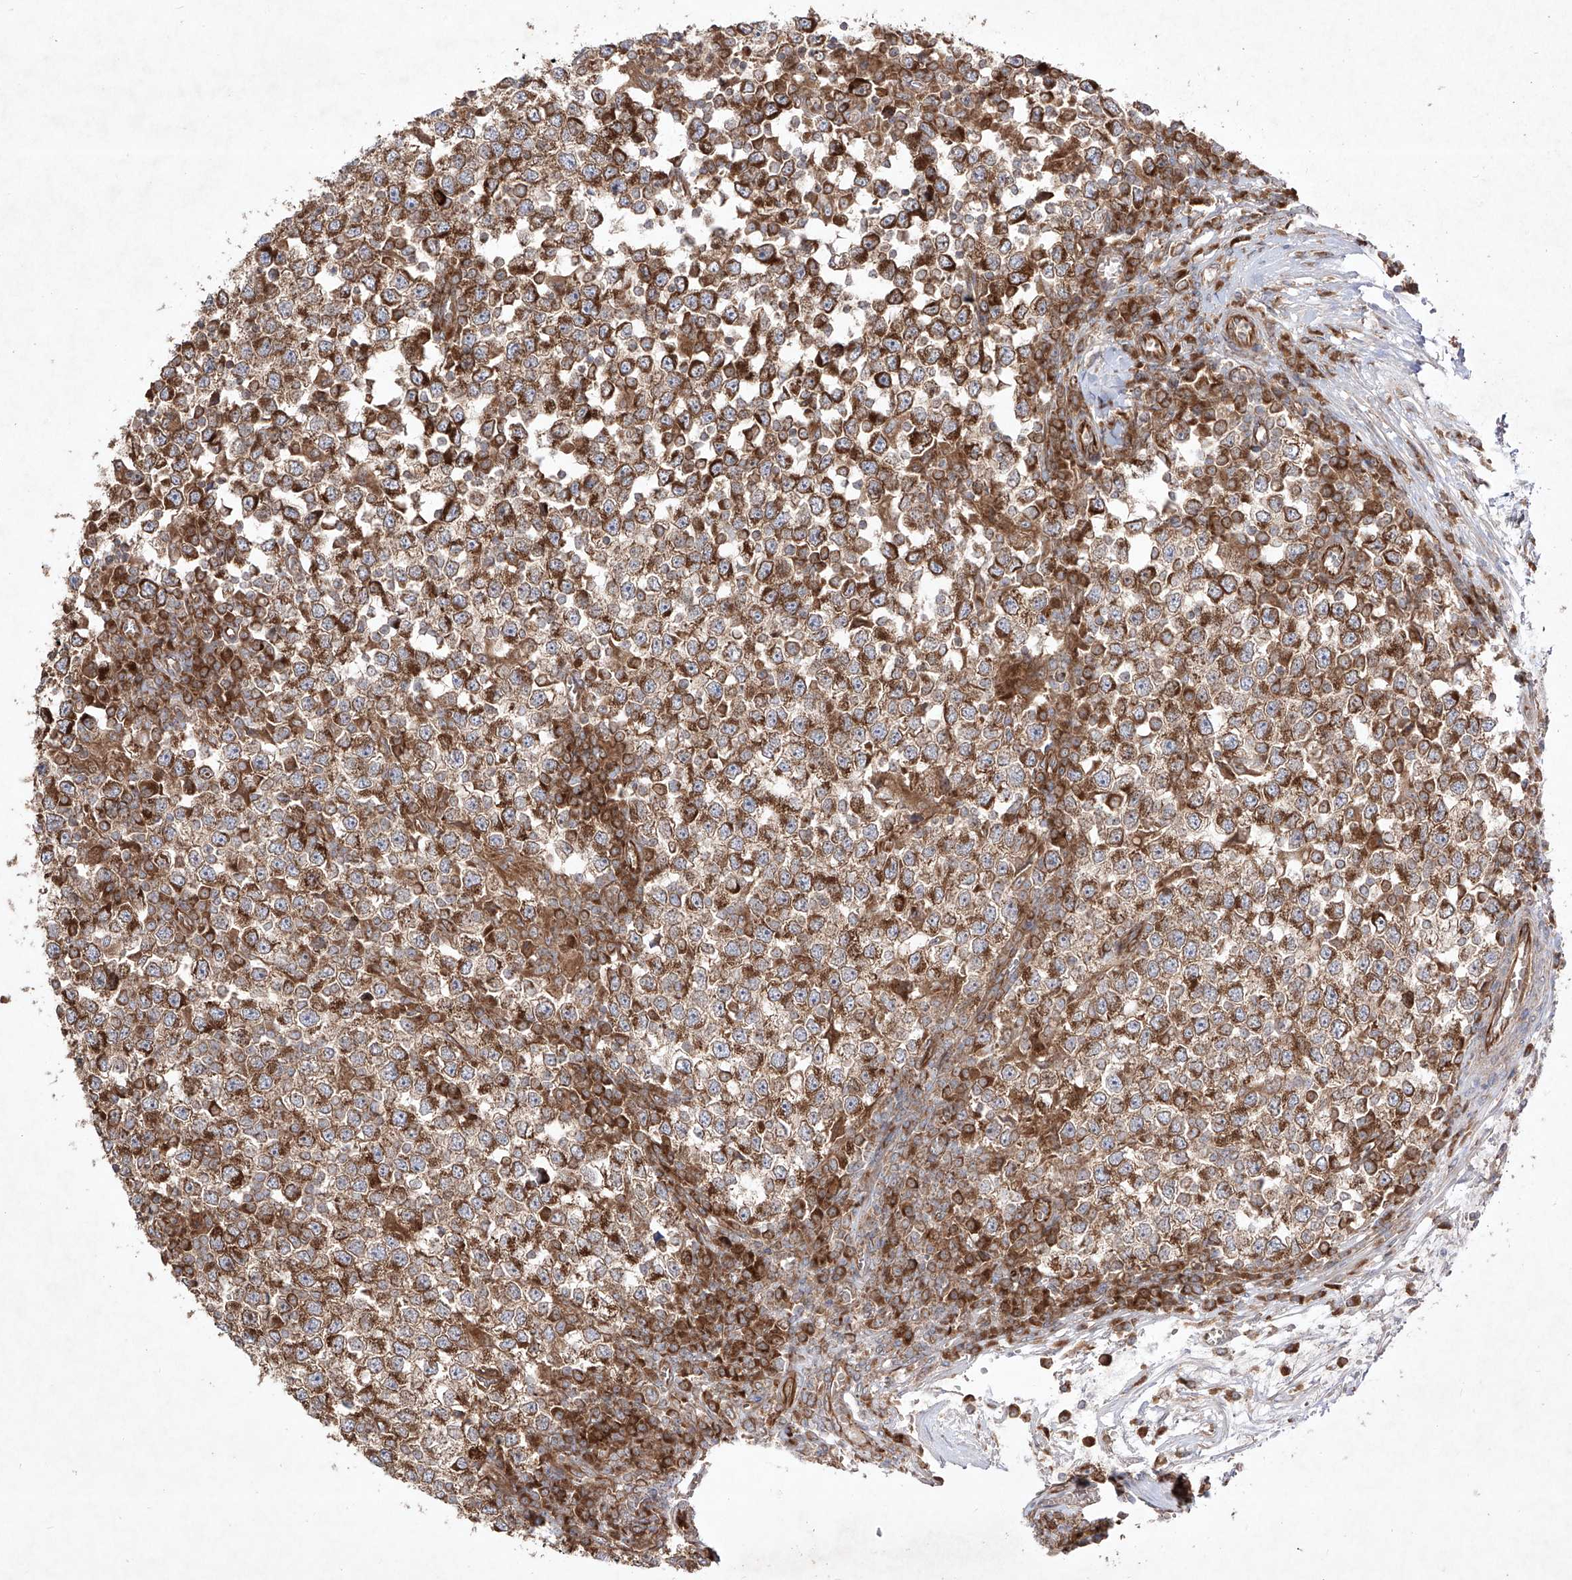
{"staining": {"intensity": "strong", "quantity": ">75%", "location": "cytoplasmic/membranous"}, "tissue": "testis cancer", "cell_type": "Tumor cells", "image_type": "cancer", "snomed": [{"axis": "morphology", "description": "Seminoma, NOS"}, {"axis": "topography", "description": "Testis"}], "caption": "DAB (3,3'-diaminobenzidine) immunohistochemical staining of seminoma (testis) displays strong cytoplasmic/membranous protein positivity in about >75% of tumor cells.", "gene": "YKT6", "patient": {"sex": "male", "age": 65}}